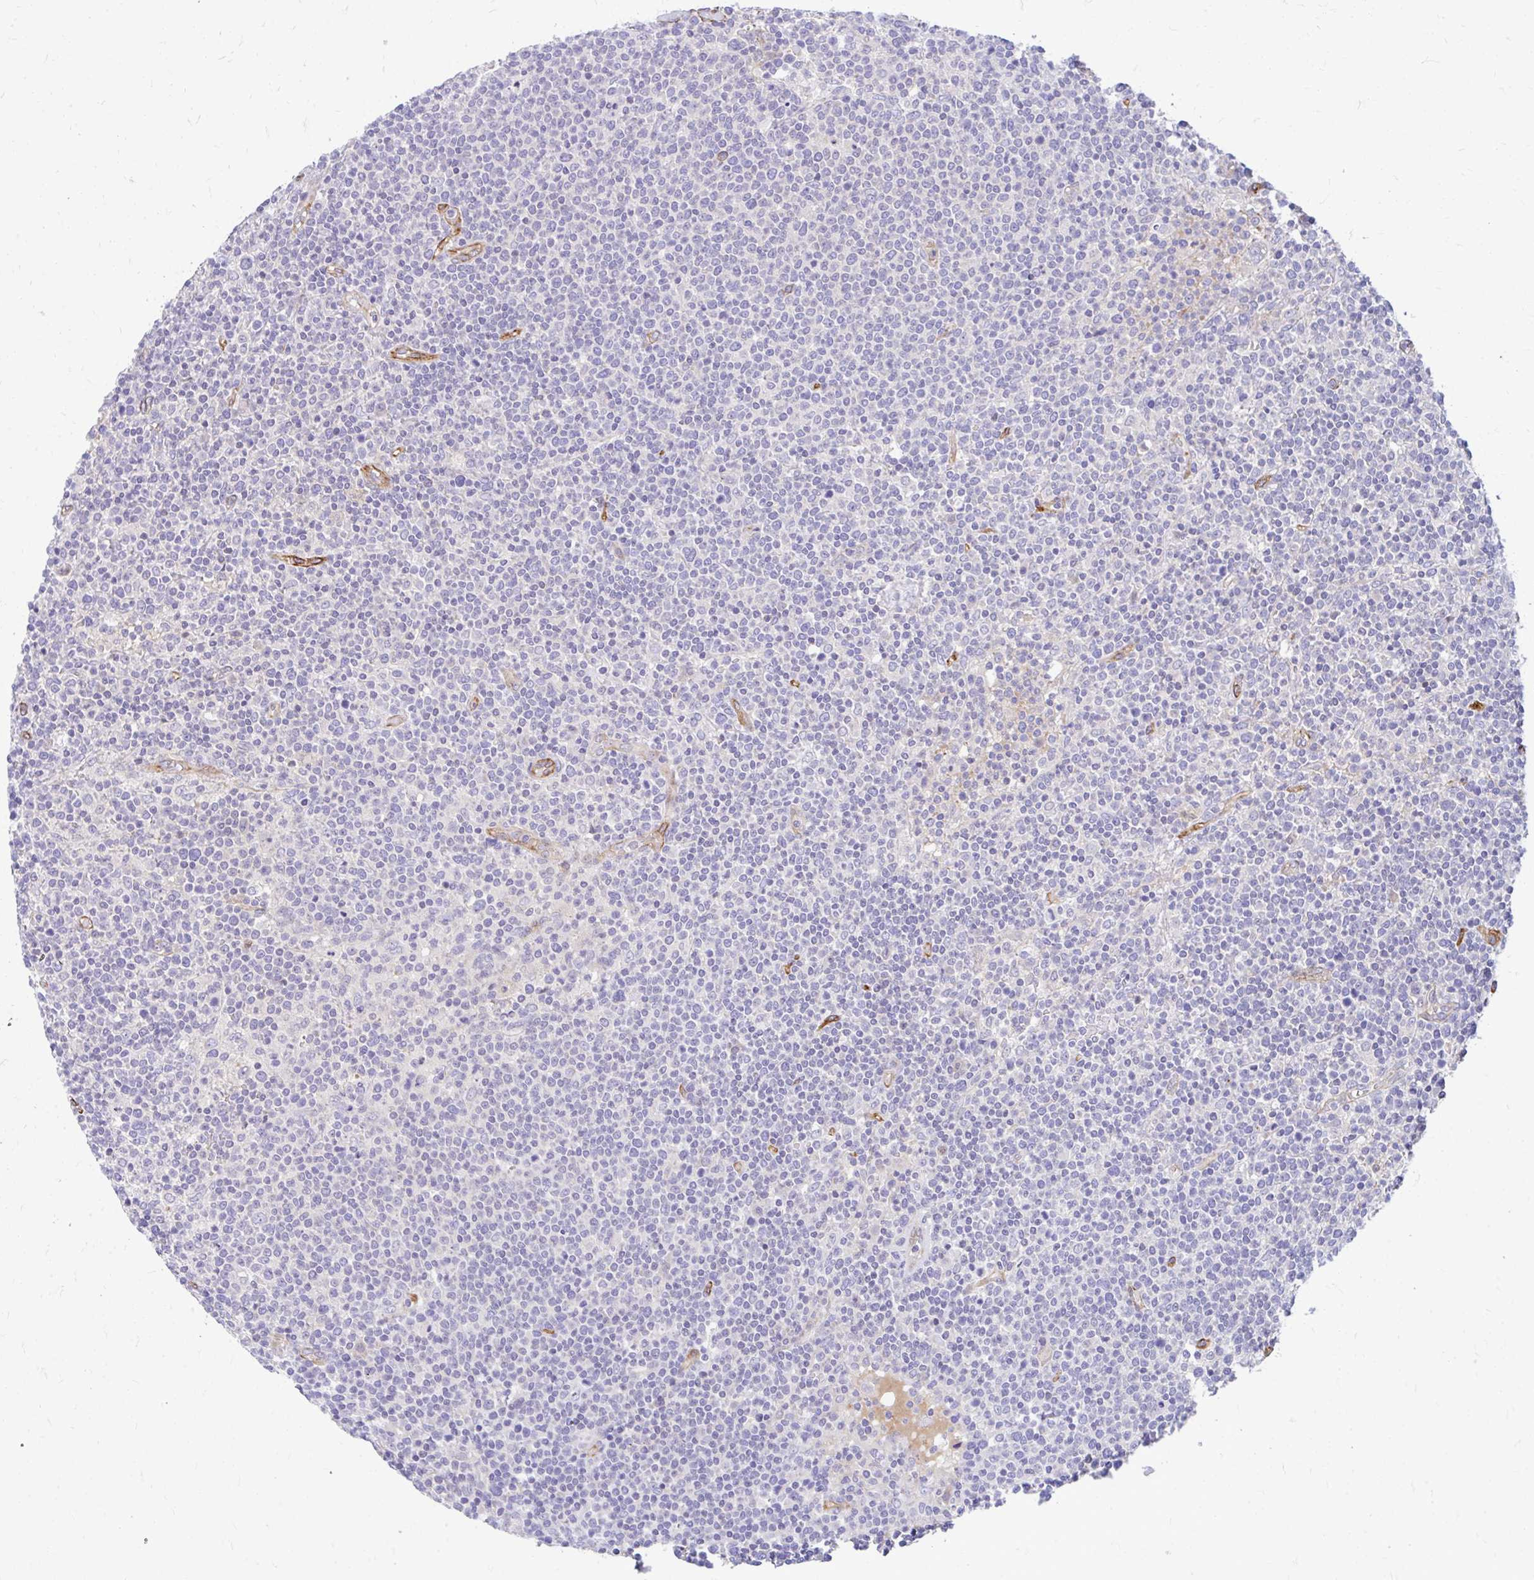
{"staining": {"intensity": "negative", "quantity": "none", "location": "none"}, "tissue": "lymphoma", "cell_type": "Tumor cells", "image_type": "cancer", "snomed": [{"axis": "morphology", "description": "Malignant lymphoma, non-Hodgkin's type, High grade"}, {"axis": "topography", "description": "Lymph node"}], "caption": "An IHC image of malignant lymphoma, non-Hodgkin's type (high-grade) is shown. There is no staining in tumor cells of malignant lymphoma, non-Hodgkin's type (high-grade). The staining is performed using DAB (3,3'-diaminobenzidine) brown chromogen with nuclei counter-stained in using hematoxylin.", "gene": "ESPNL", "patient": {"sex": "male", "age": 61}}